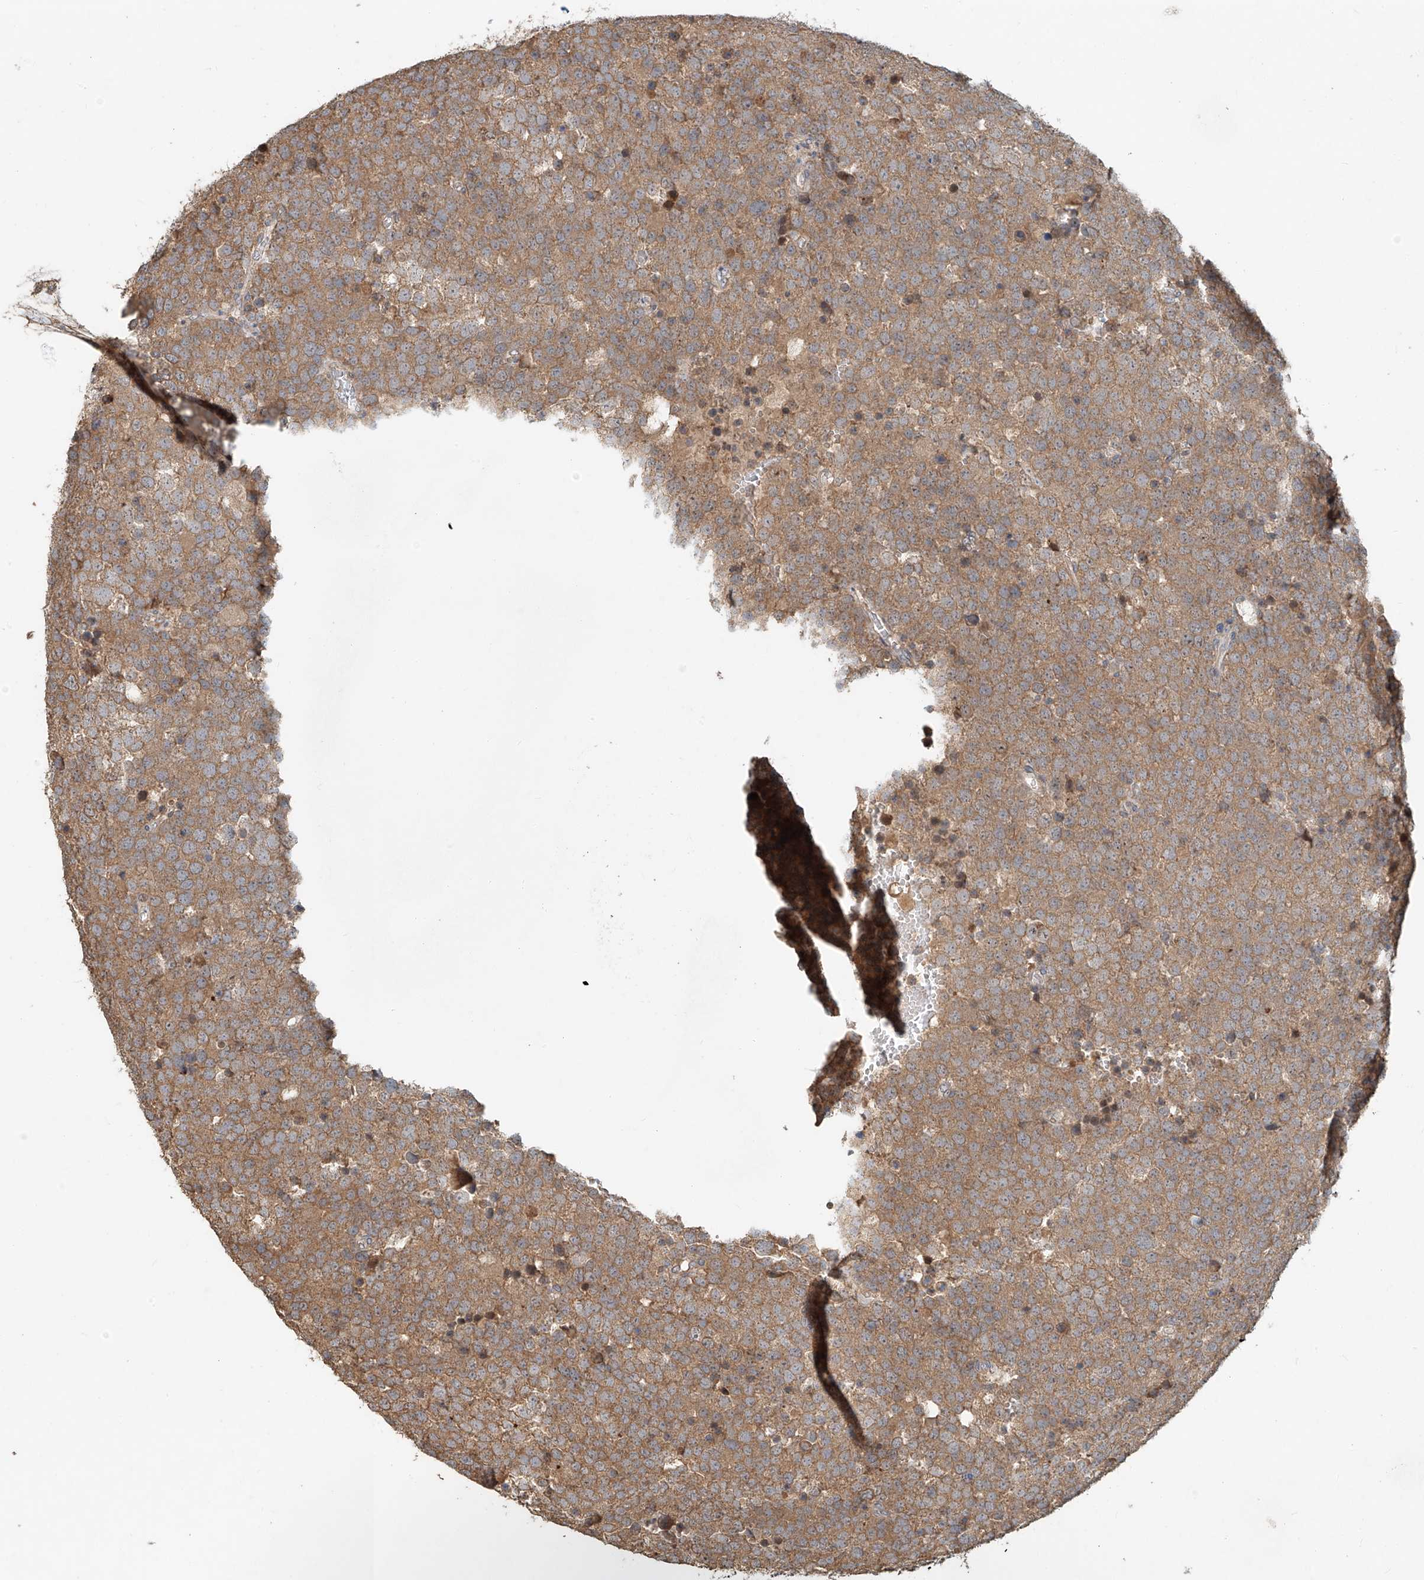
{"staining": {"intensity": "moderate", "quantity": ">75%", "location": "cytoplasmic/membranous"}, "tissue": "testis cancer", "cell_type": "Tumor cells", "image_type": "cancer", "snomed": [{"axis": "morphology", "description": "Seminoma, NOS"}, {"axis": "topography", "description": "Testis"}], "caption": "High-power microscopy captured an IHC histopathology image of seminoma (testis), revealing moderate cytoplasmic/membranous expression in approximately >75% of tumor cells.", "gene": "TMEM61", "patient": {"sex": "male", "age": 71}}